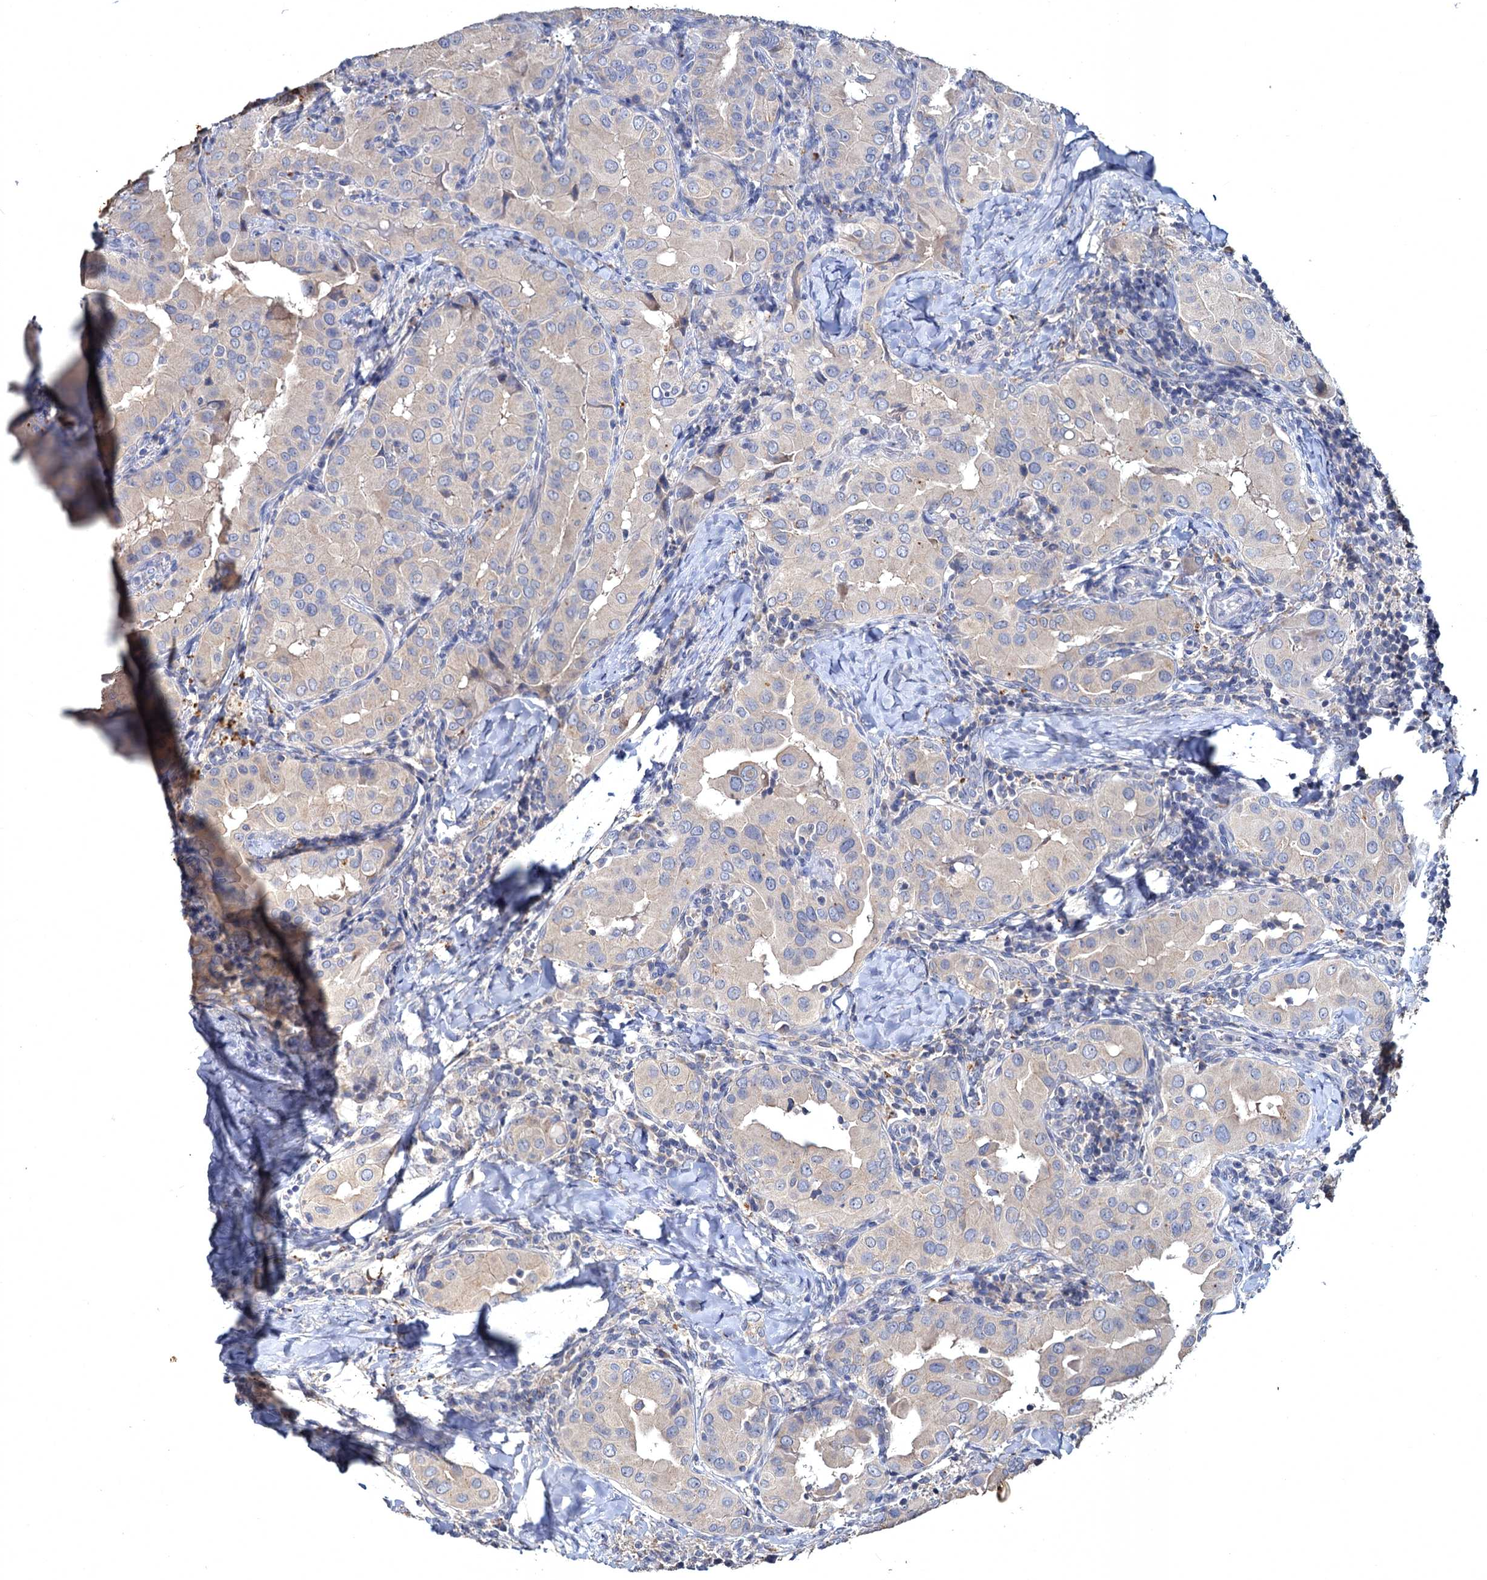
{"staining": {"intensity": "negative", "quantity": "none", "location": "none"}, "tissue": "thyroid cancer", "cell_type": "Tumor cells", "image_type": "cancer", "snomed": [{"axis": "morphology", "description": "Papillary adenocarcinoma, NOS"}, {"axis": "topography", "description": "Thyroid gland"}], "caption": "An IHC histopathology image of thyroid papillary adenocarcinoma is shown. There is no staining in tumor cells of thyroid papillary adenocarcinoma.", "gene": "ATP9A", "patient": {"sex": "male", "age": 33}}